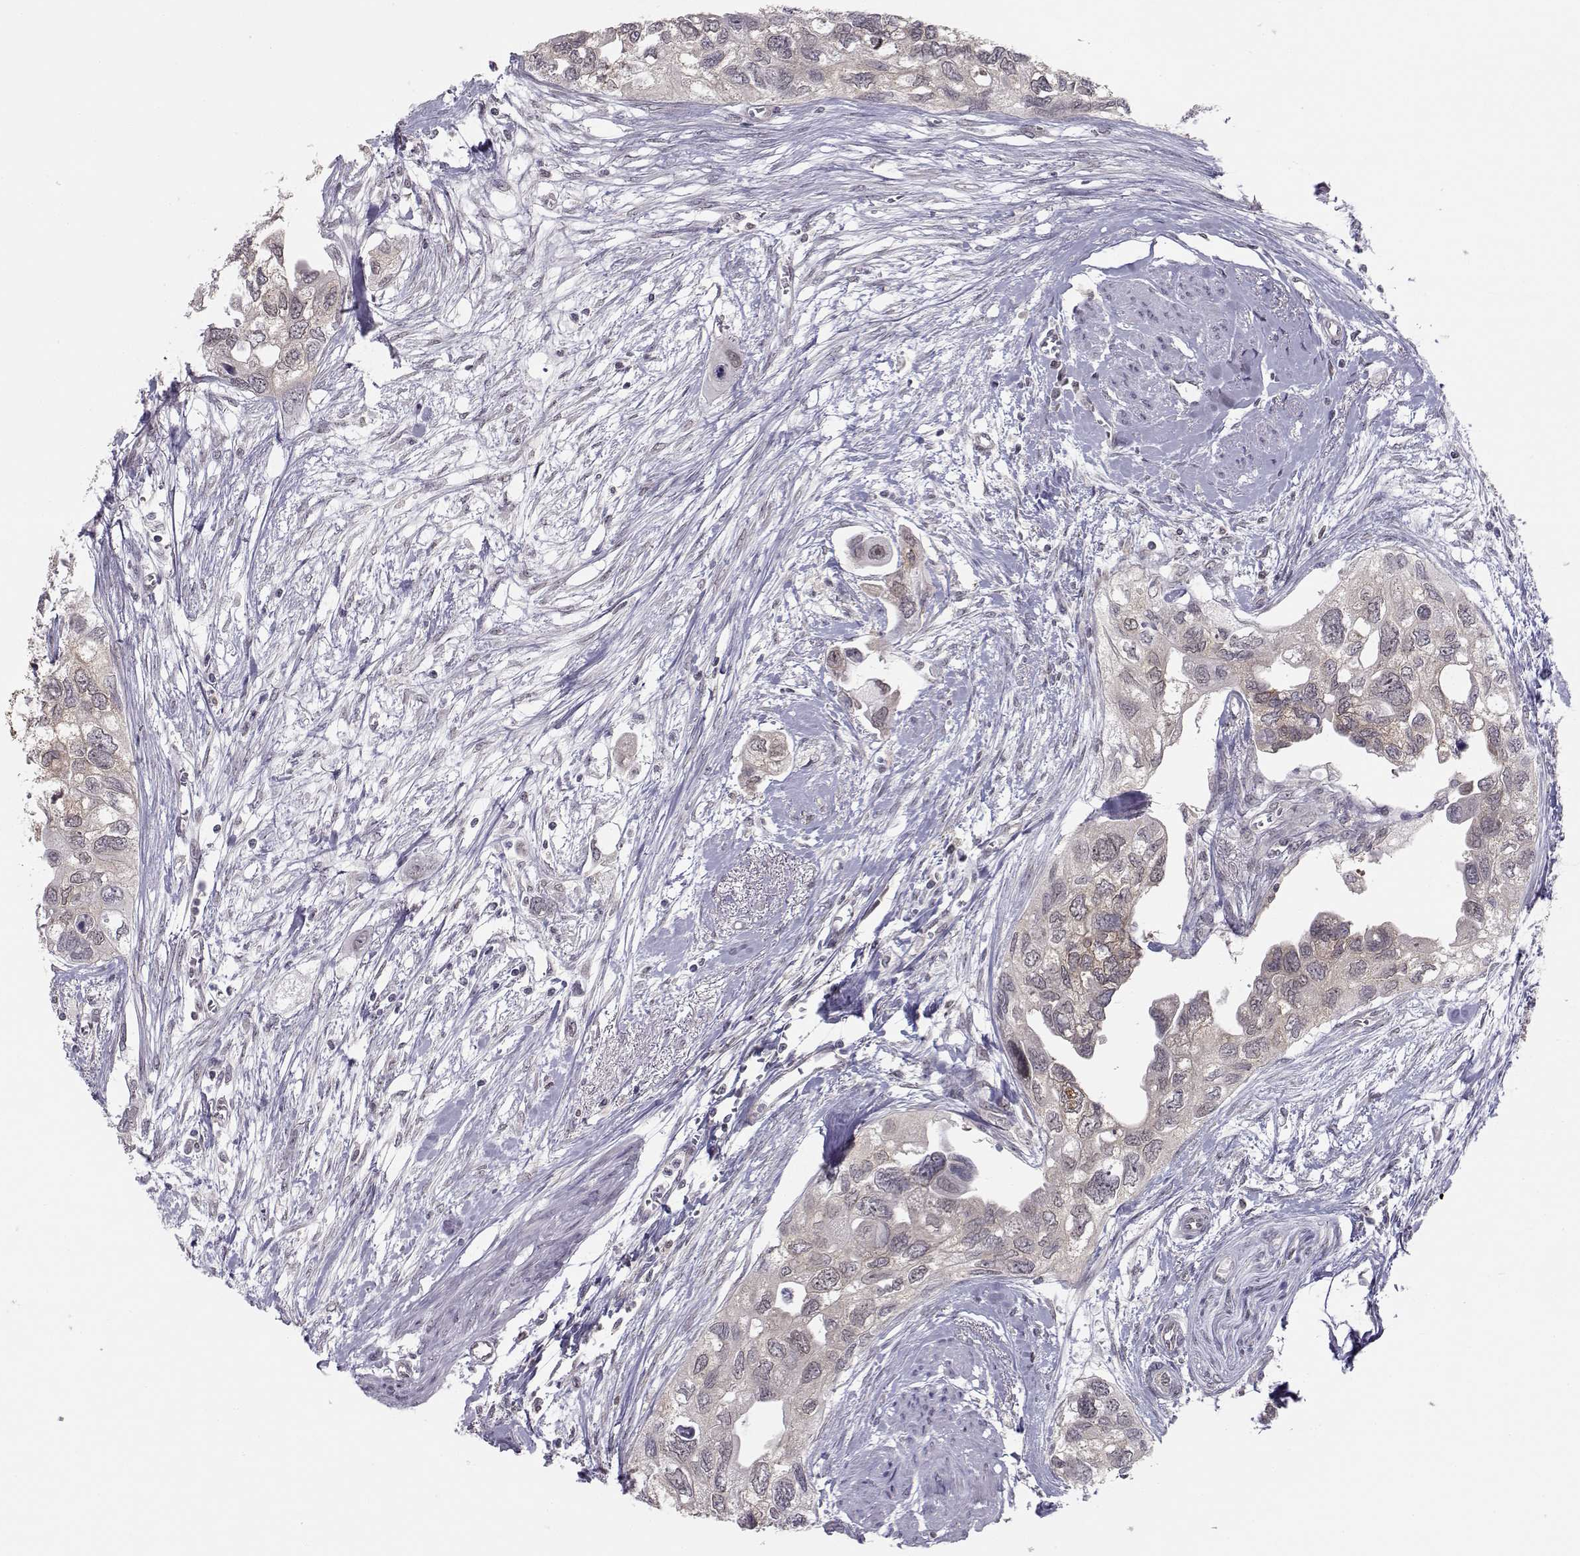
{"staining": {"intensity": "weak", "quantity": "<25%", "location": "cytoplasmic/membranous"}, "tissue": "urothelial cancer", "cell_type": "Tumor cells", "image_type": "cancer", "snomed": [{"axis": "morphology", "description": "Urothelial carcinoma, High grade"}, {"axis": "topography", "description": "Urinary bladder"}], "caption": "DAB (3,3'-diaminobenzidine) immunohistochemical staining of urothelial carcinoma (high-grade) exhibits no significant expression in tumor cells.", "gene": "KIF13B", "patient": {"sex": "male", "age": 59}}